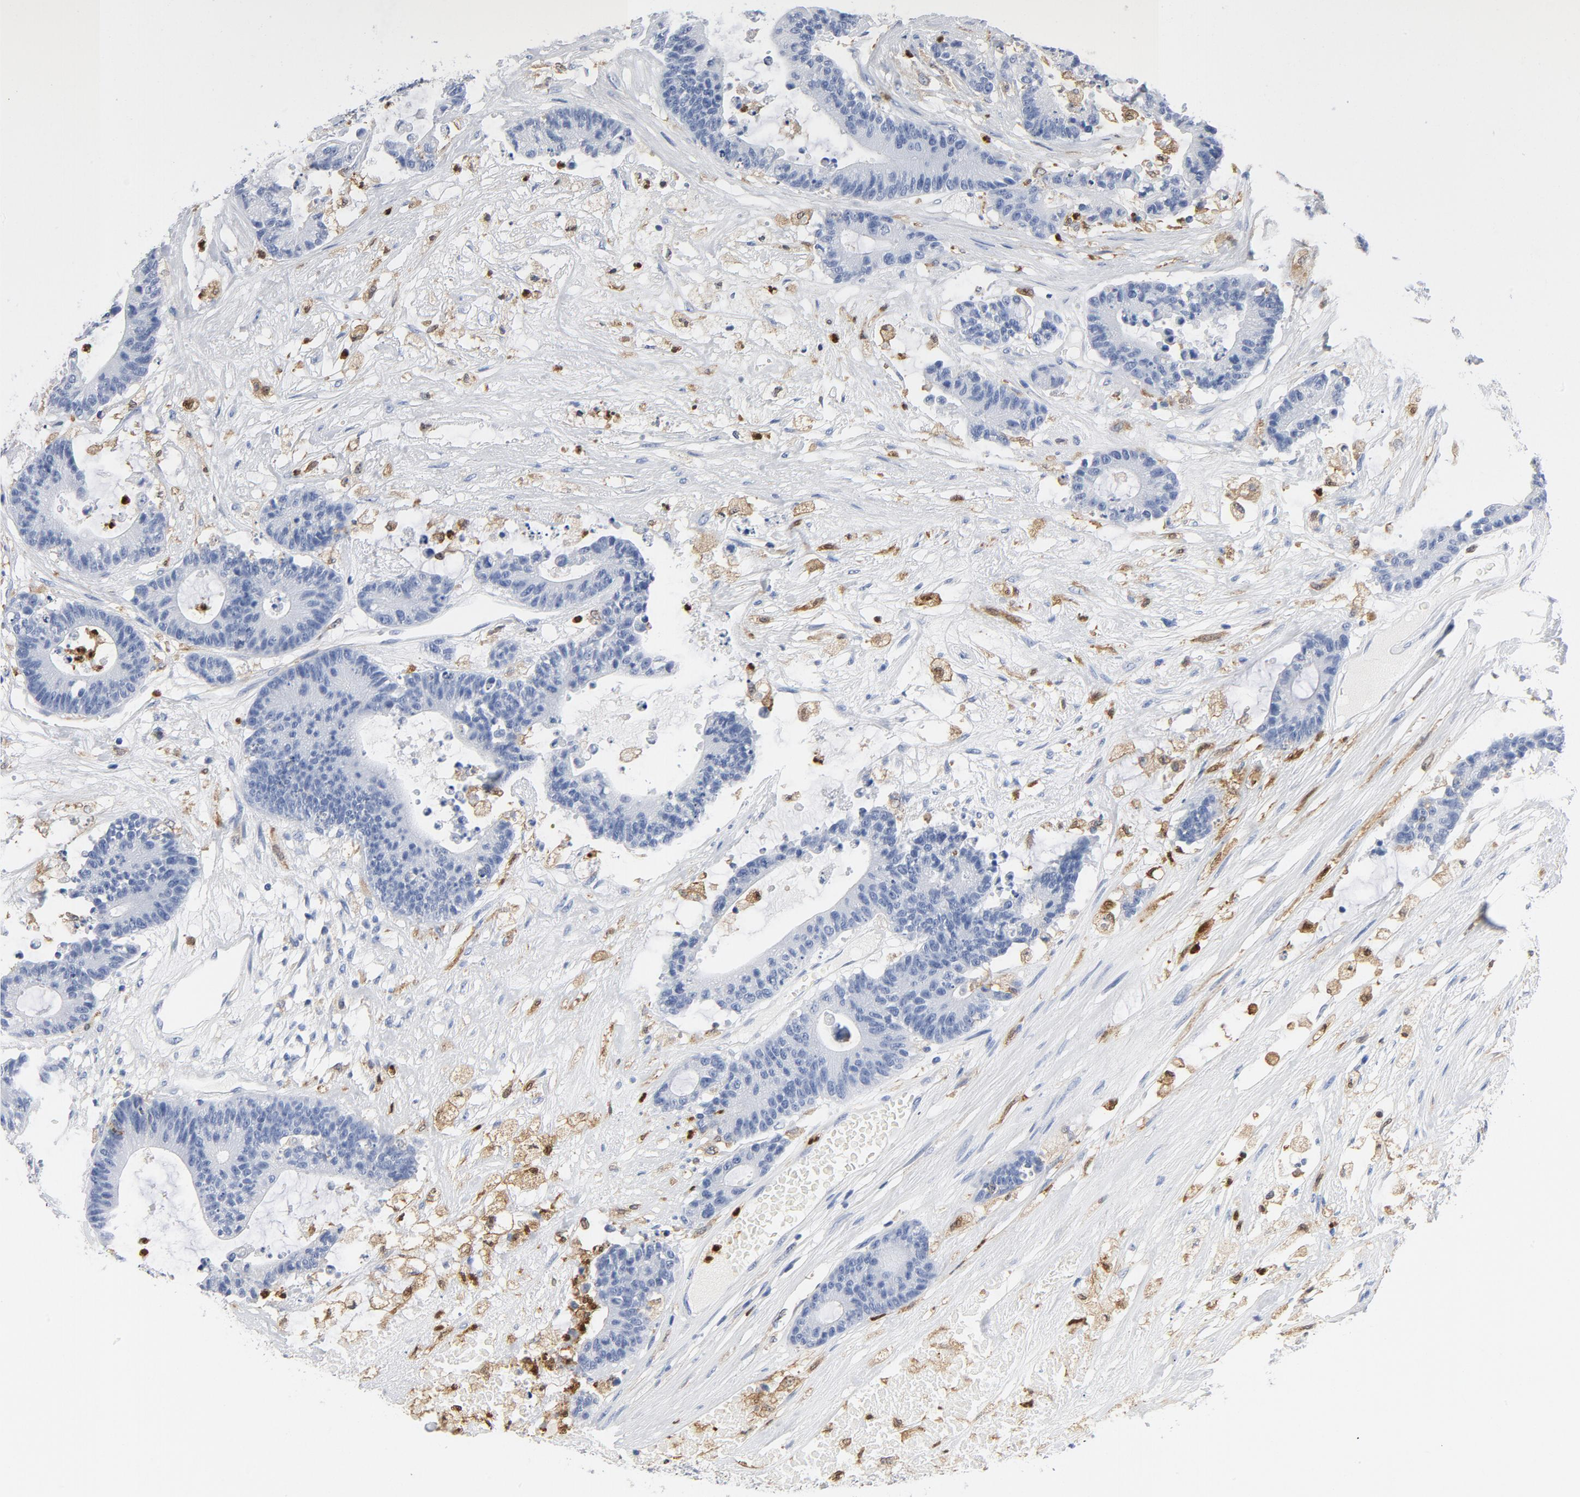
{"staining": {"intensity": "negative", "quantity": "none", "location": "none"}, "tissue": "colorectal cancer", "cell_type": "Tumor cells", "image_type": "cancer", "snomed": [{"axis": "morphology", "description": "Adenocarcinoma, NOS"}, {"axis": "topography", "description": "Colon"}], "caption": "Micrograph shows no protein positivity in tumor cells of colorectal cancer (adenocarcinoma) tissue.", "gene": "NCF1", "patient": {"sex": "female", "age": 84}}